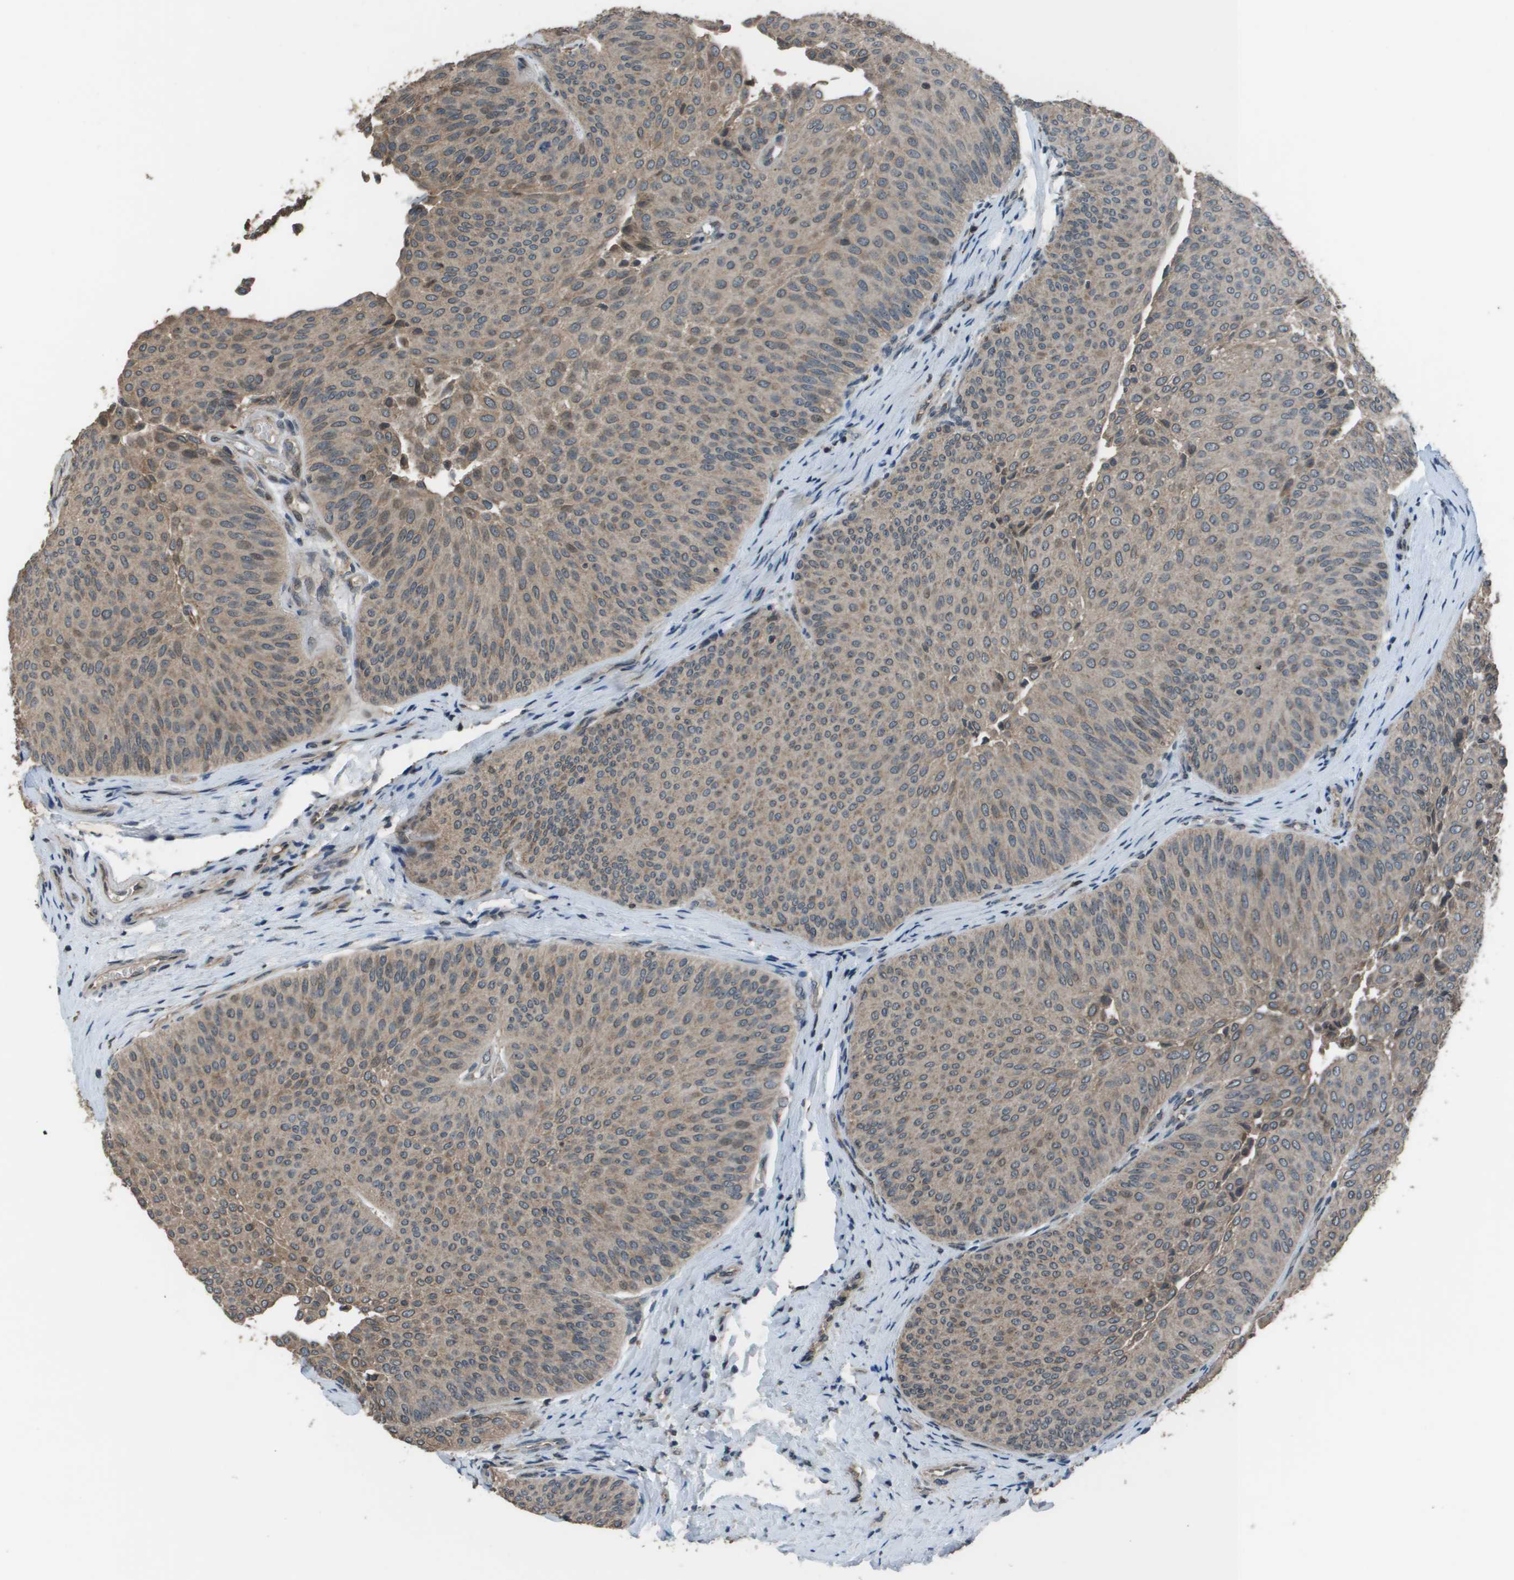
{"staining": {"intensity": "weak", "quantity": ">75%", "location": "cytoplasmic/membranous"}, "tissue": "urothelial cancer", "cell_type": "Tumor cells", "image_type": "cancer", "snomed": [{"axis": "morphology", "description": "Urothelial carcinoma, Low grade"}, {"axis": "topography", "description": "Urinary bladder"}], "caption": "Urothelial carcinoma (low-grade) tissue reveals weak cytoplasmic/membranous expression in approximately >75% of tumor cells, visualized by immunohistochemistry.", "gene": "GOSR2", "patient": {"sex": "female", "age": 60}}